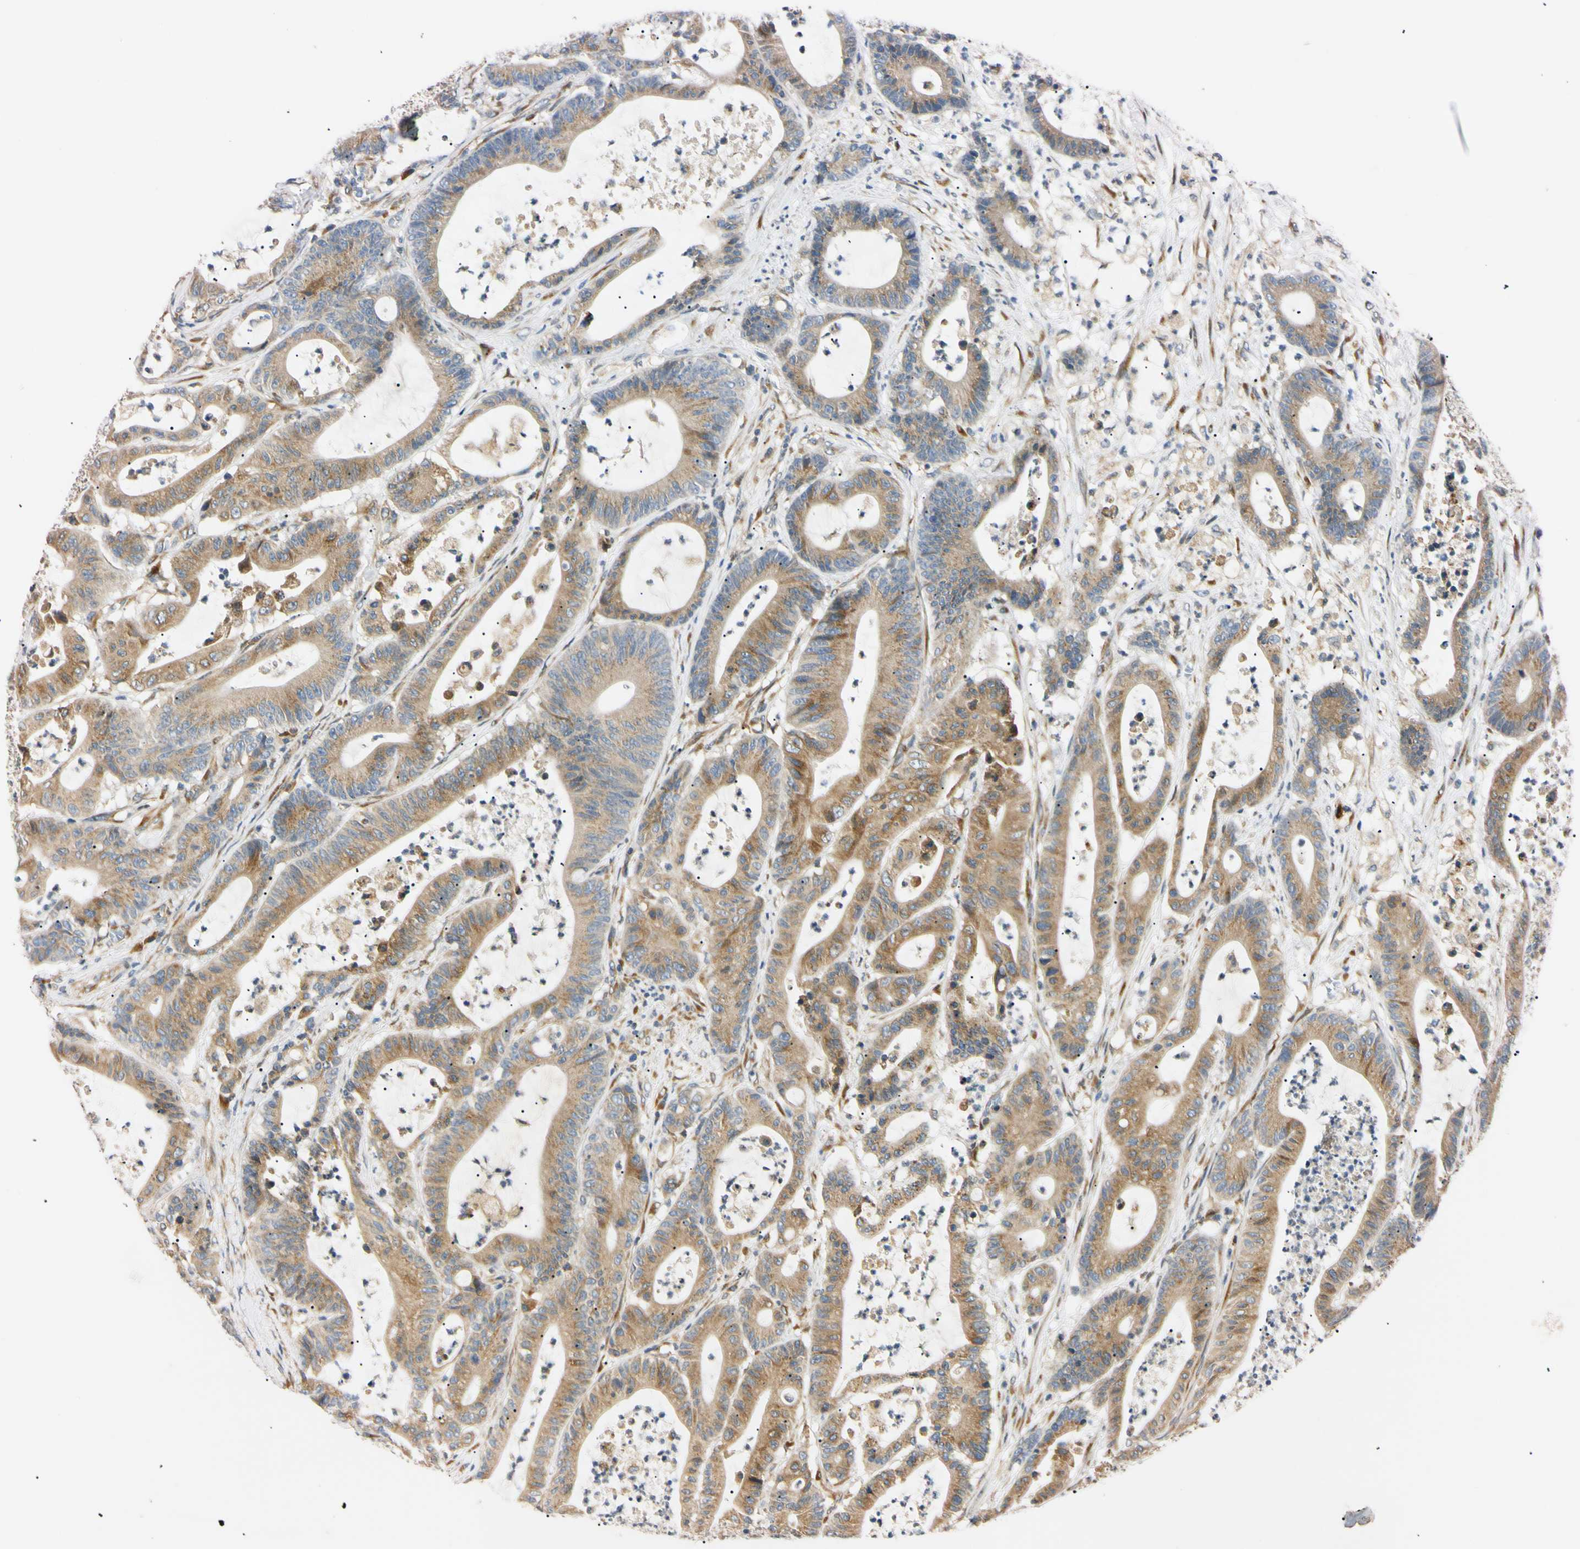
{"staining": {"intensity": "moderate", "quantity": ">75%", "location": "cytoplasmic/membranous"}, "tissue": "colorectal cancer", "cell_type": "Tumor cells", "image_type": "cancer", "snomed": [{"axis": "morphology", "description": "Adenocarcinoma, NOS"}, {"axis": "topography", "description": "Colon"}], "caption": "Brown immunohistochemical staining in colorectal cancer (adenocarcinoma) shows moderate cytoplasmic/membranous staining in approximately >75% of tumor cells.", "gene": "IER3IP1", "patient": {"sex": "female", "age": 84}}